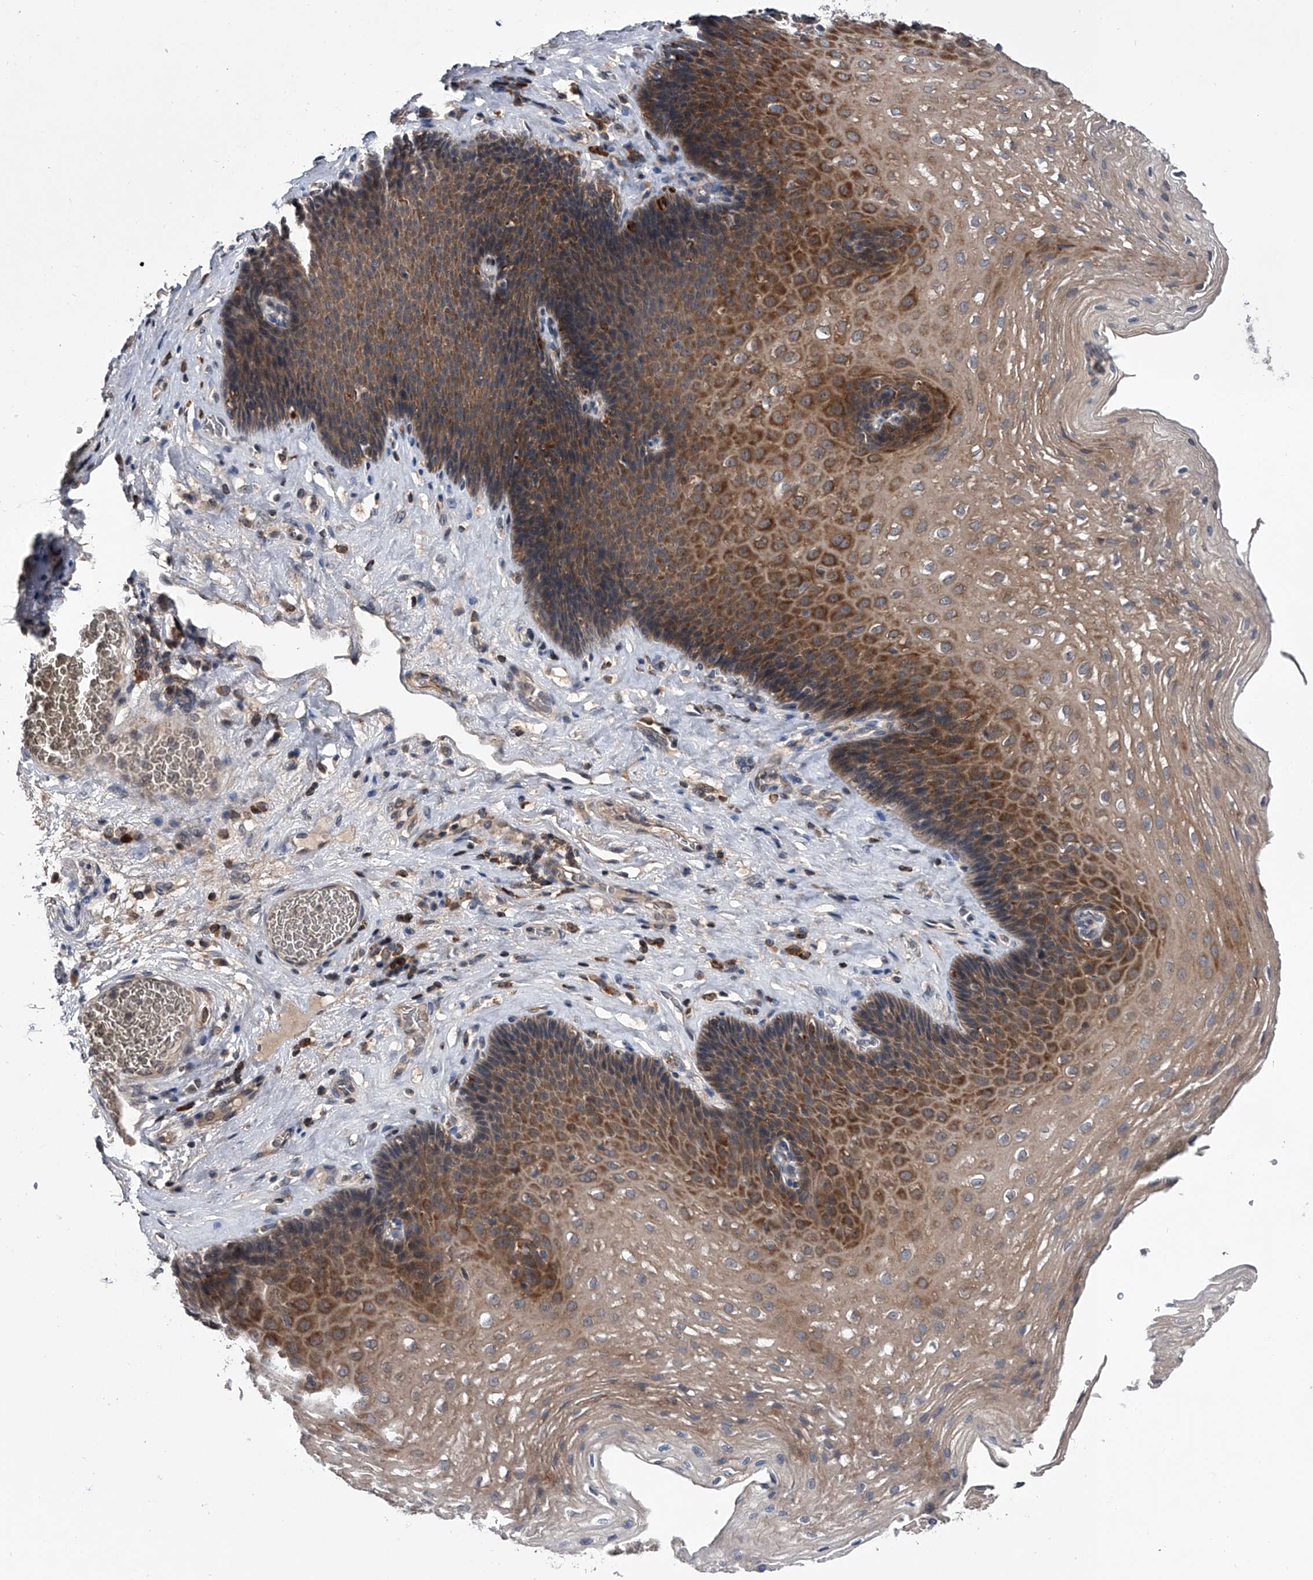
{"staining": {"intensity": "moderate", "quantity": "25%-75%", "location": "cytoplasmic/membranous"}, "tissue": "esophagus", "cell_type": "Squamous epithelial cells", "image_type": "normal", "snomed": [{"axis": "morphology", "description": "Normal tissue, NOS"}, {"axis": "topography", "description": "Esophagus"}], "caption": "Immunohistochemical staining of benign esophagus reveals moderate cytoplasmic/membranous protein positivity in about 25%-75% of squamous epithelial cells. The protein of interest is stained brown, and the nuclei are stained in blue (DAB IHC with brightfield microscopy, high magnification).", "gene": "ZNF30", "patient": {"sex": "female", "age": 66}}